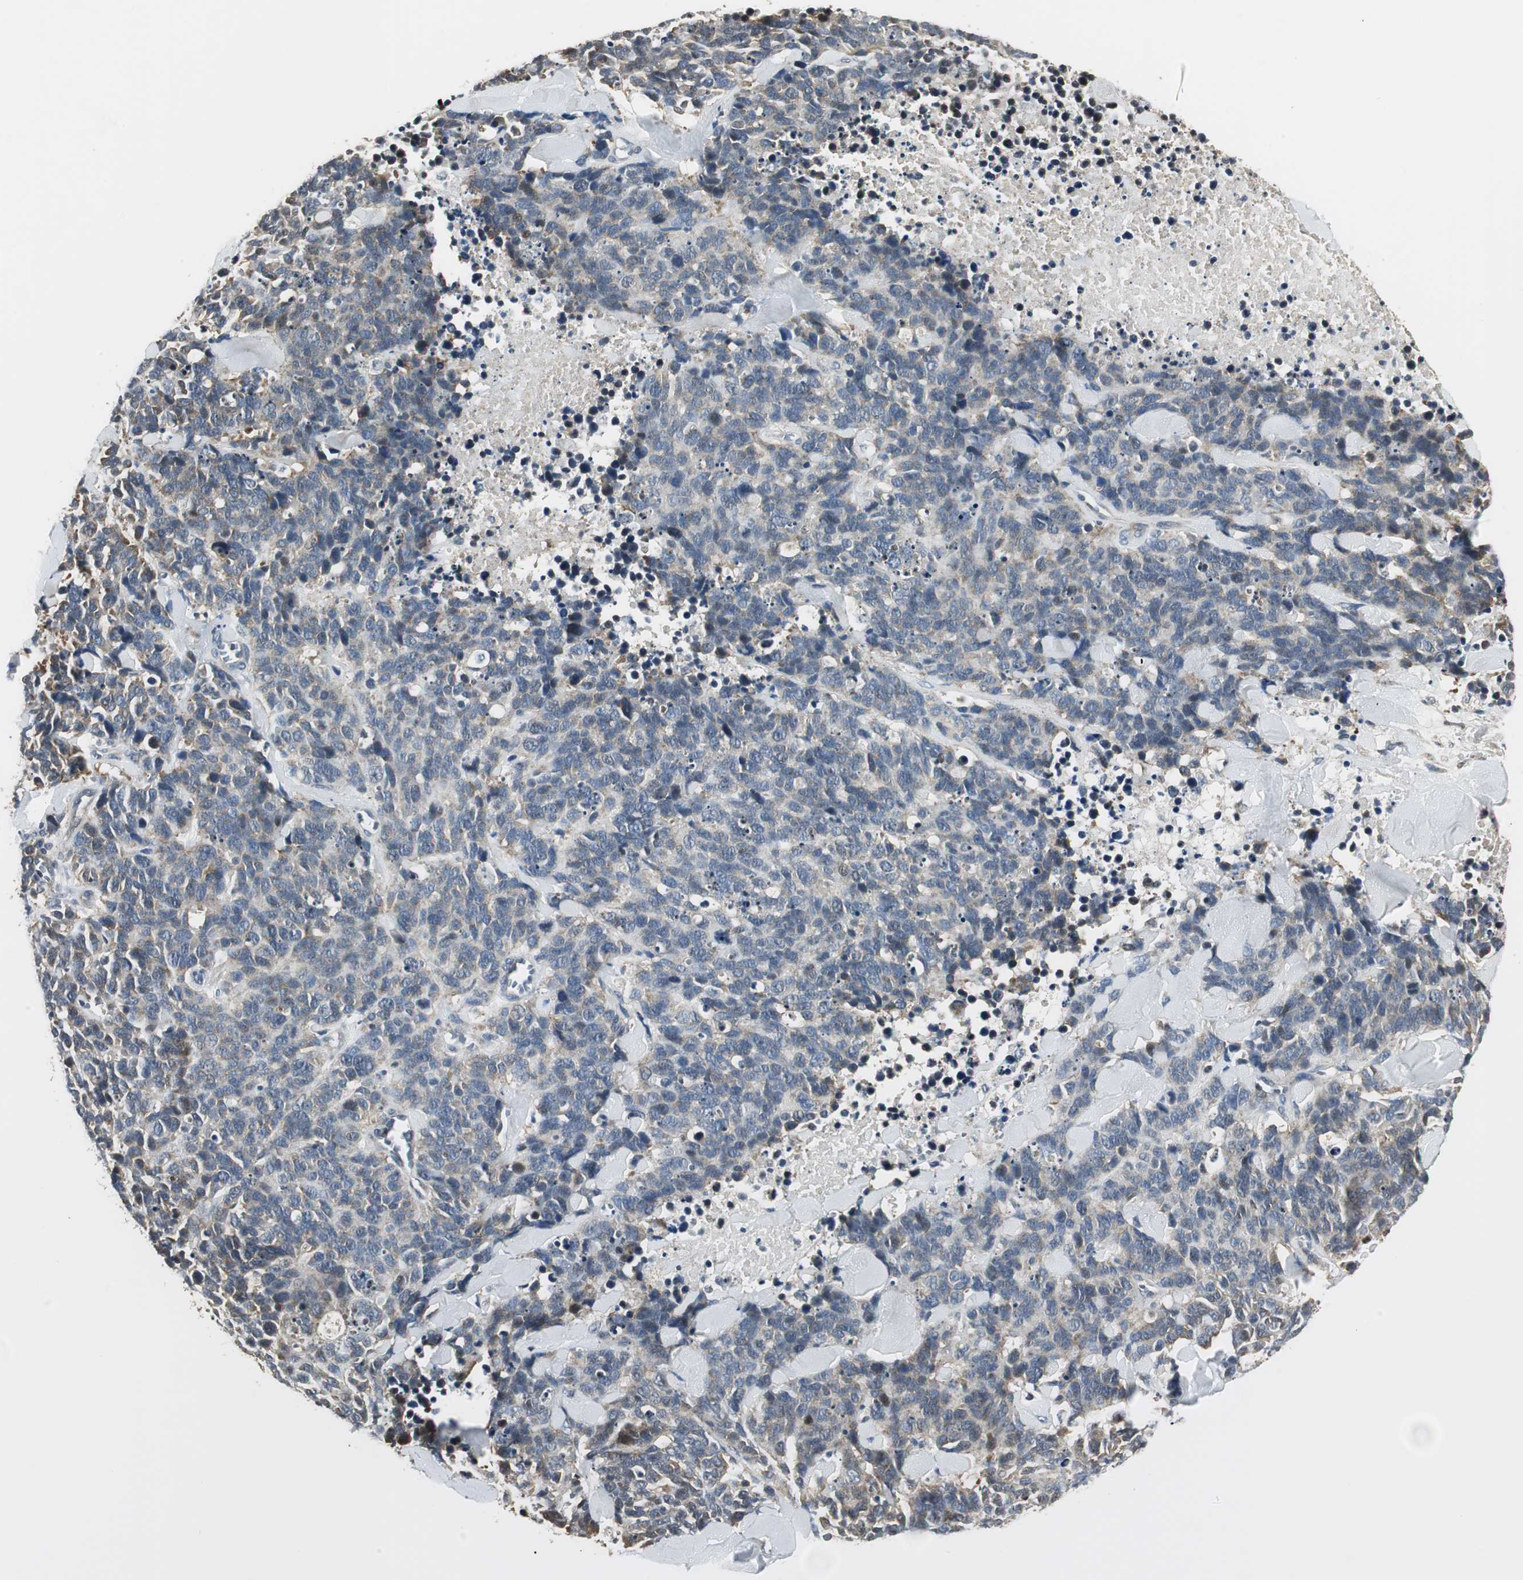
{"staining": {"intensity": "weak", "quantity": ">75%", "location": "cytoplasmic/membranous"}, "tissue": "lung cancer", "cell_type": "Tumor cells", "image_type": "cancer", "snomed": [{"axis": "morphology", "description": "Neoplasm, malignant, NOS"}, {"axis": "topography", "description": "Lung"}], "caption": "An IHC histopathology image of tumor tissue is shown. Protein staining in brown highlights weak cytoplasmic/membranous positivity in neoplasm (malignant) (lung) within tumor cells.", "gene": "CCT5", "patient": {"sex": "female", "age": 58}}